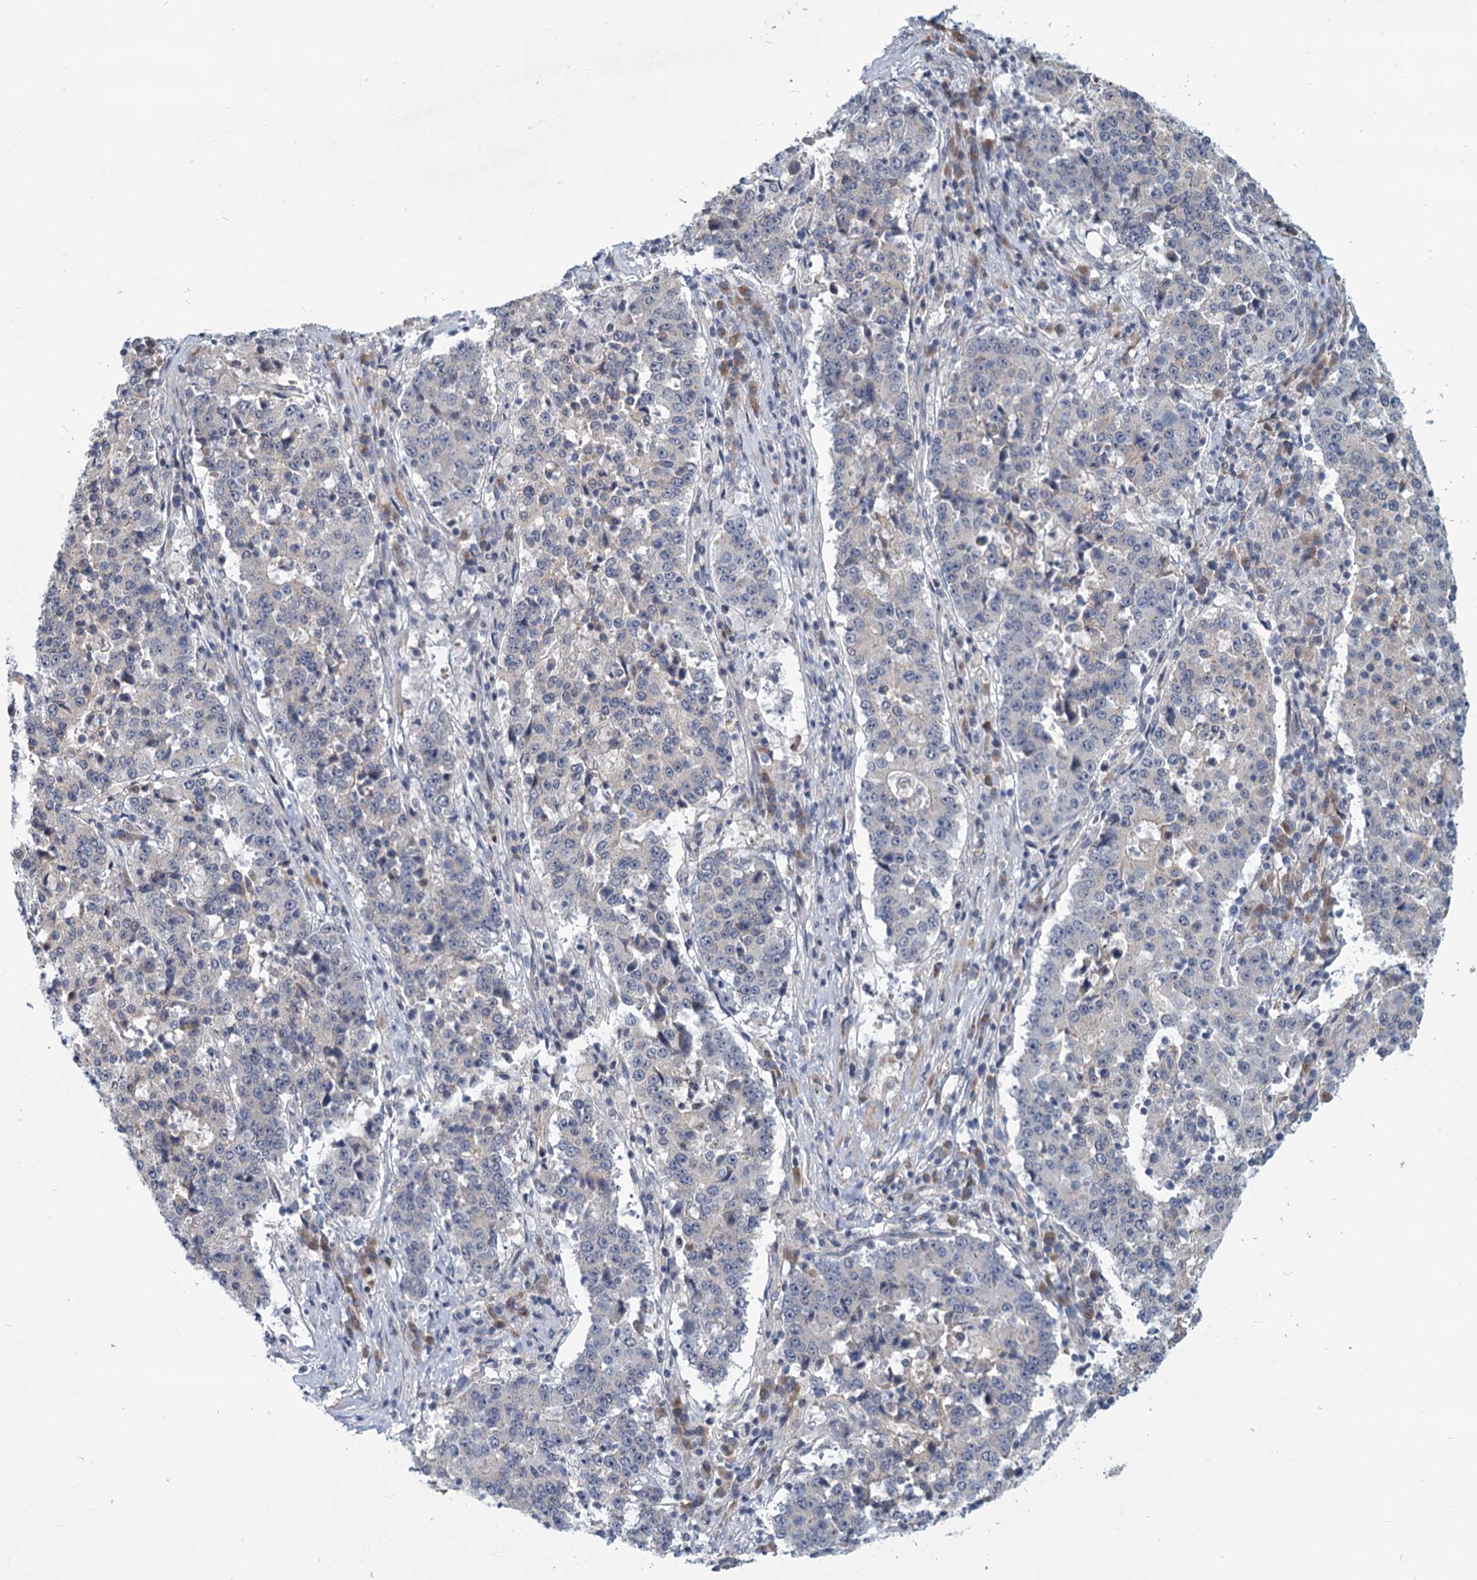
{"staining": {"intensity": "negative", "quantity": "none", "location": "none"}, "tissue": "stomach cancer", "cell_type": "Tumor cells", "image_type": "cancer", "snomed": [{"axis": "morphology", "description": "Adenocarcinoma, NOS"}, {"axis": "topography", "description": "Stomach"}], "caption": "This is an immunohistochemistry micrograph of stomach adenocarcinoma. There is no expression in tumor cells.", "gene": "STAP1", "patient": {"sex": "male", "age": 59}}